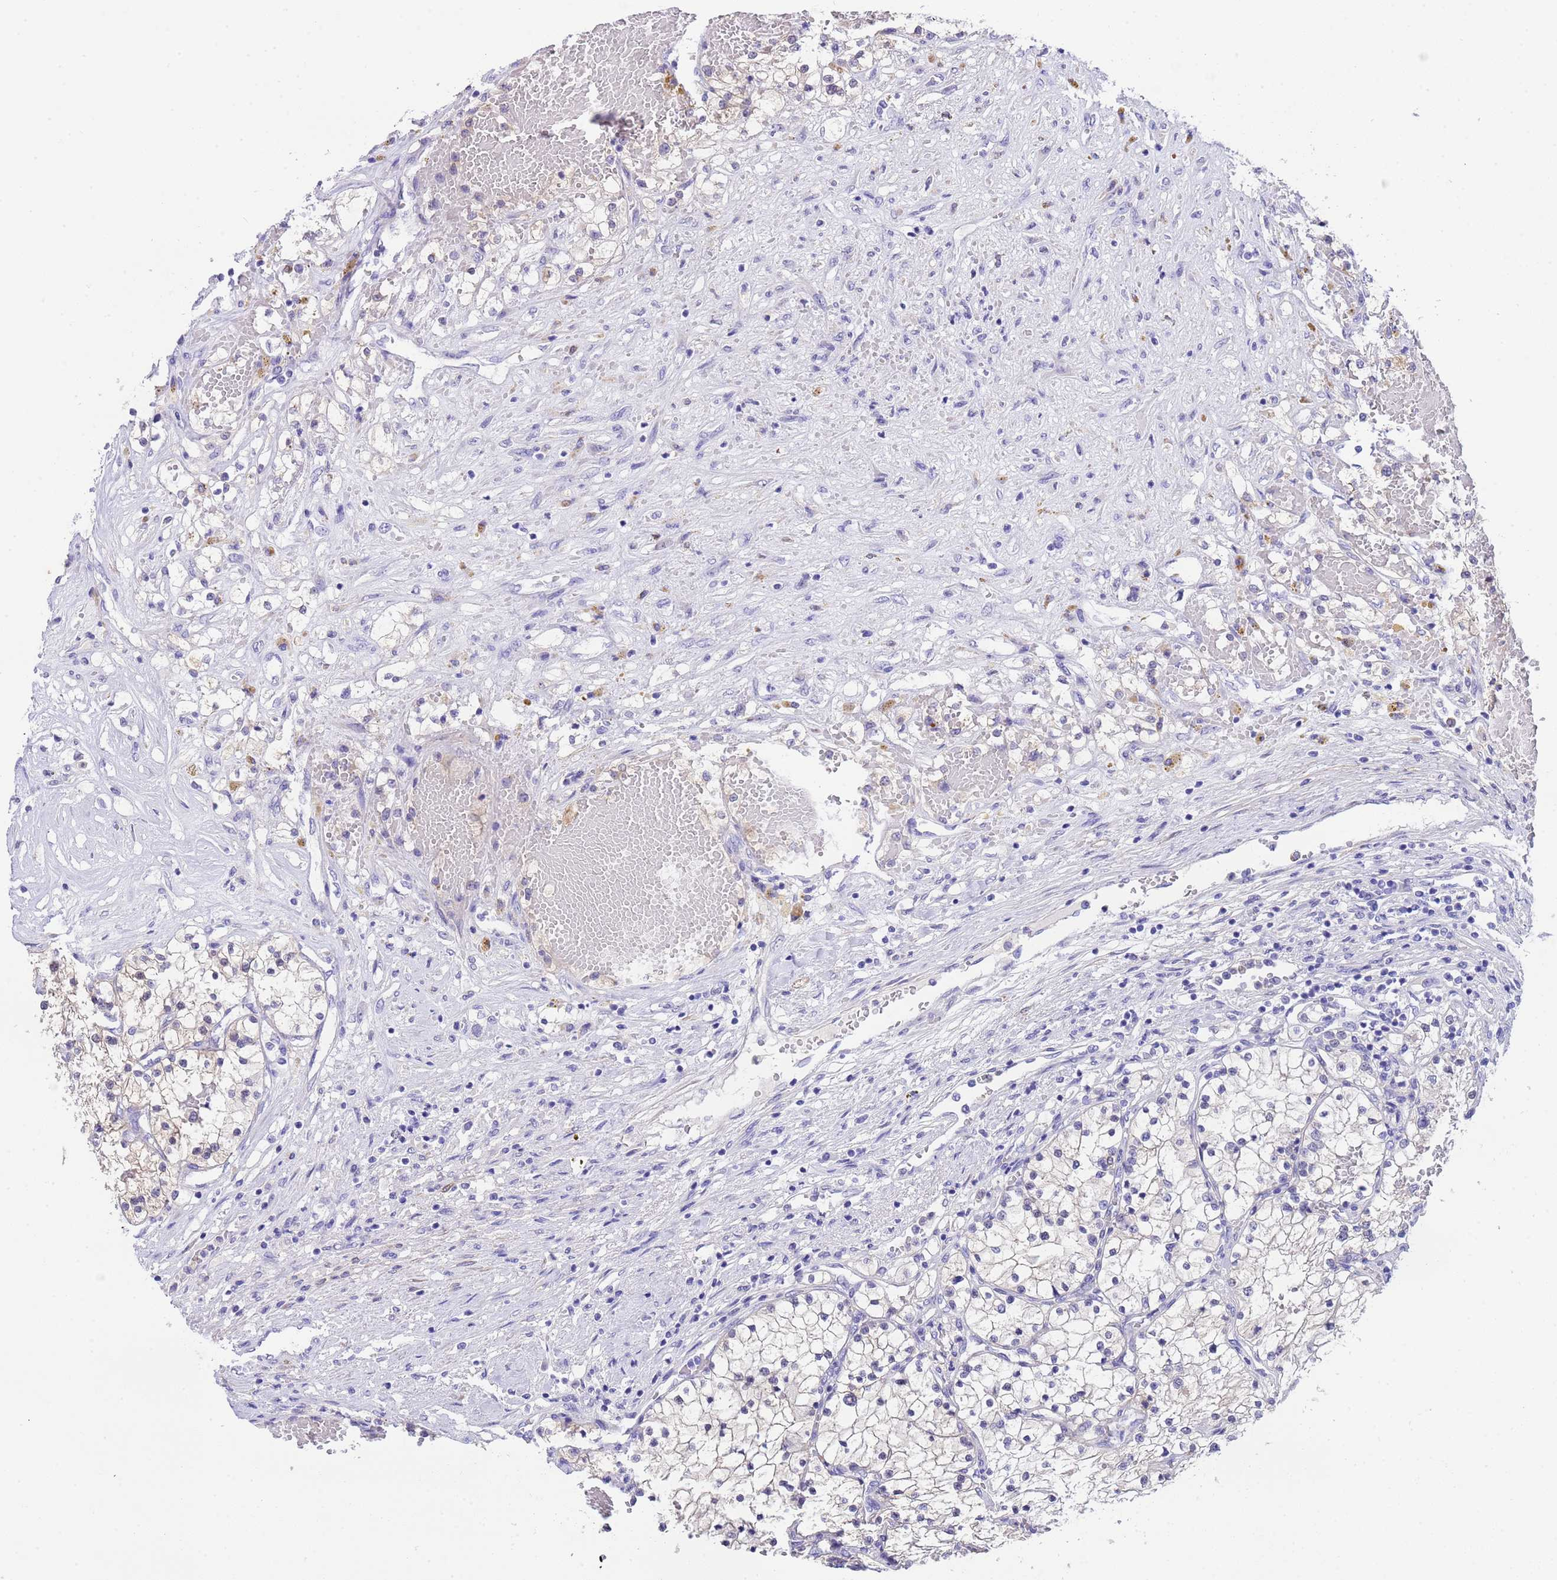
{"staining": {"intensity": "weak", "quantity": "<25%", "location": "cytoplasmic/membranous"}, "tissue": "renal cancer", "cell_type": "Tumor cells", "image_type": "cancer", "snomed": [{"axis": "morphology", "description": "Normal tissue, NOS"}, {"axis": "morphology", "description": "Adenocarcinoma, NOS"}, {"axis": "topography", "description": "Kidney"}], "caption": "Human renal cancer (adenocarcinoma) stained for a protein using immunohistochemistry exhibits no expression in tumor cells.", "gene": "USP38", "patient": {"sex": "male", "age": 68}}